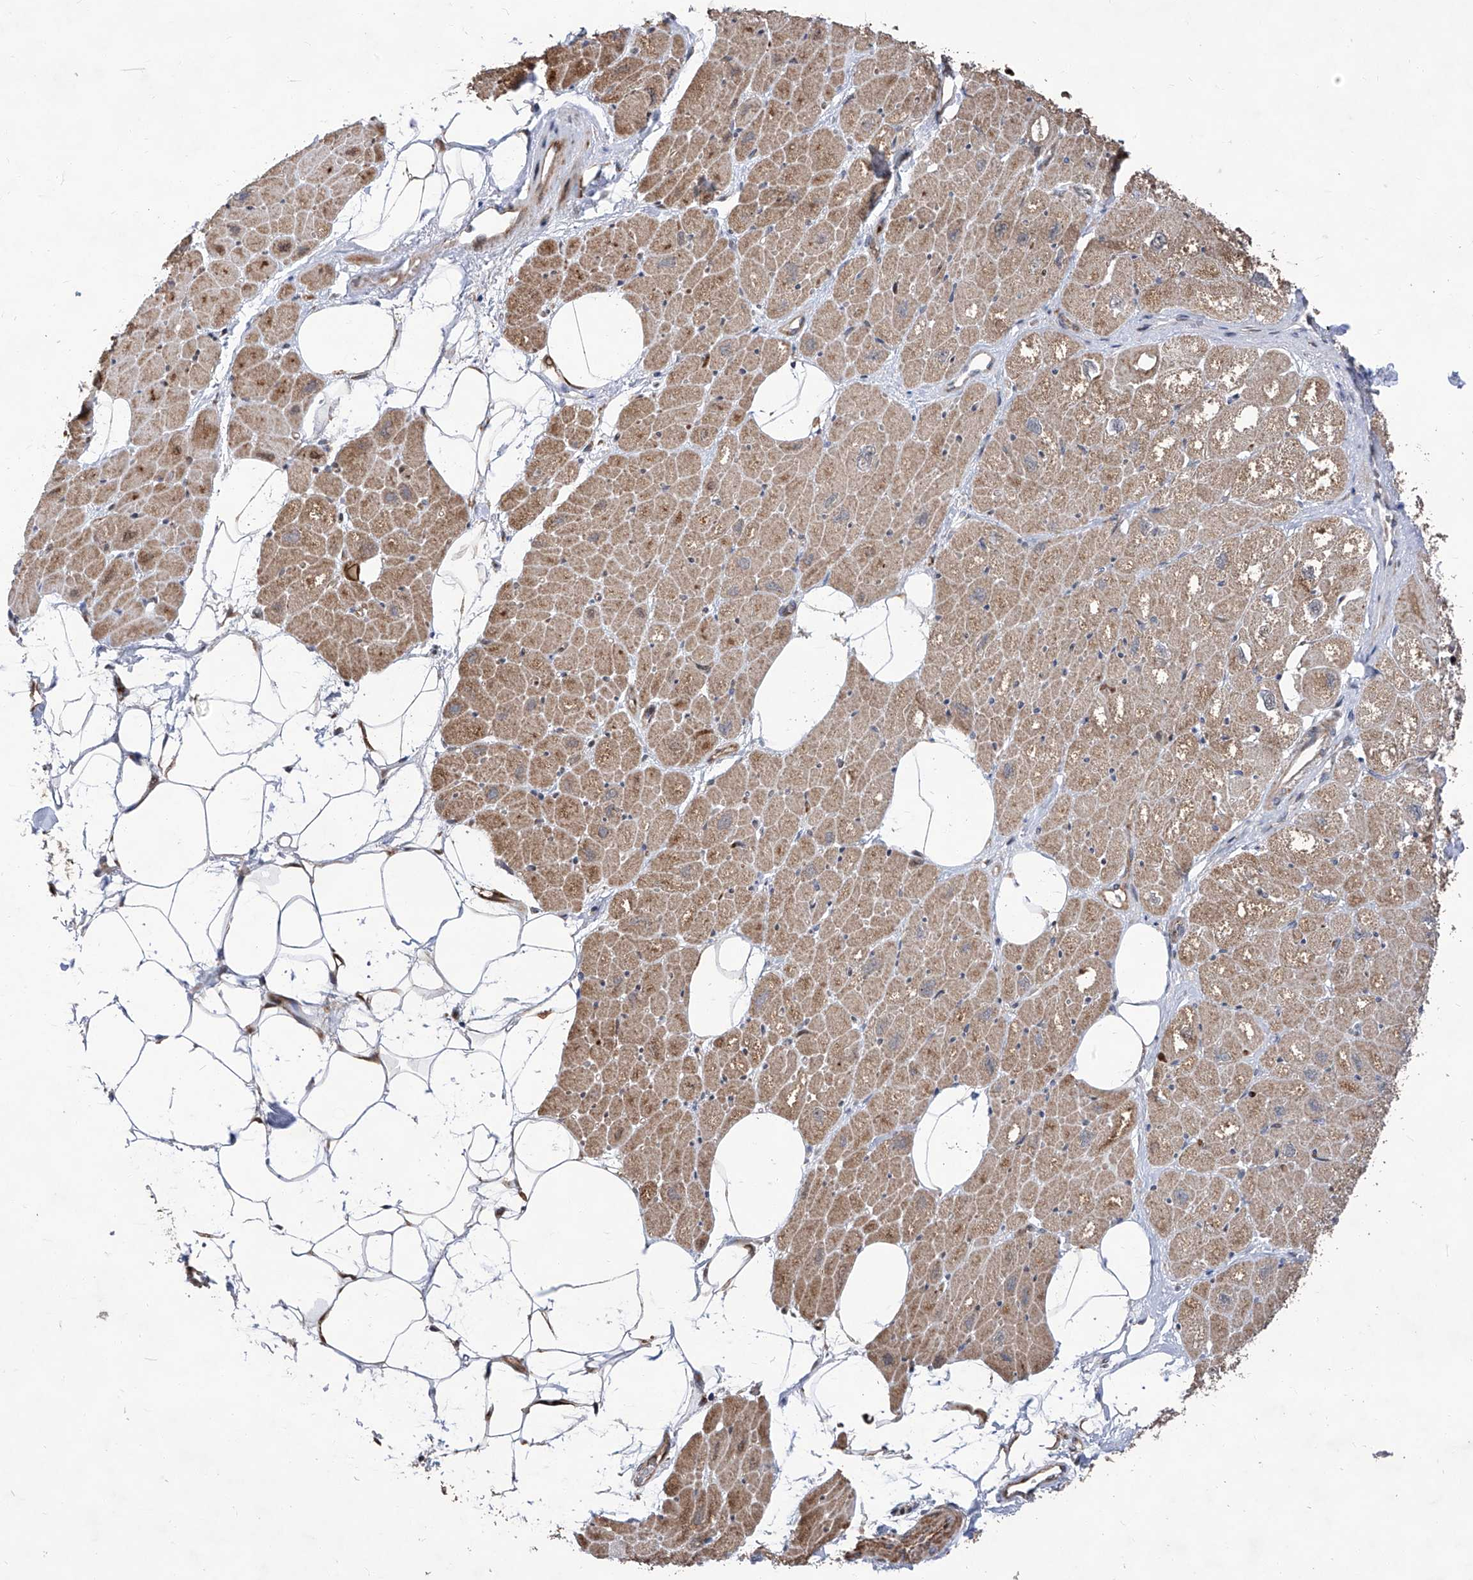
{"staining": {"intensity": "moderate", "quantity": ">75%", "location": "cytoplasmic/membranous"}, "tissue": "heart muscle", "cell_type": "Cardiomyocytes", "image_type": "normal", "snomed": [{"axis": "morphology", "description": "Normal tissue, NOS"}, {"axis": "topography", "description": "Heart"}], "caption": "Brown immunohistochemical staining in unremarkable human heart muscle displays moderate cytoplasmic/membranous staining in about >75% of cardiomyocytes. (brown staining indicates protein expression, while blue staining denotes nuclei).", "gene": "FARP2", "patient": {"sex": "male", "age": 50}}